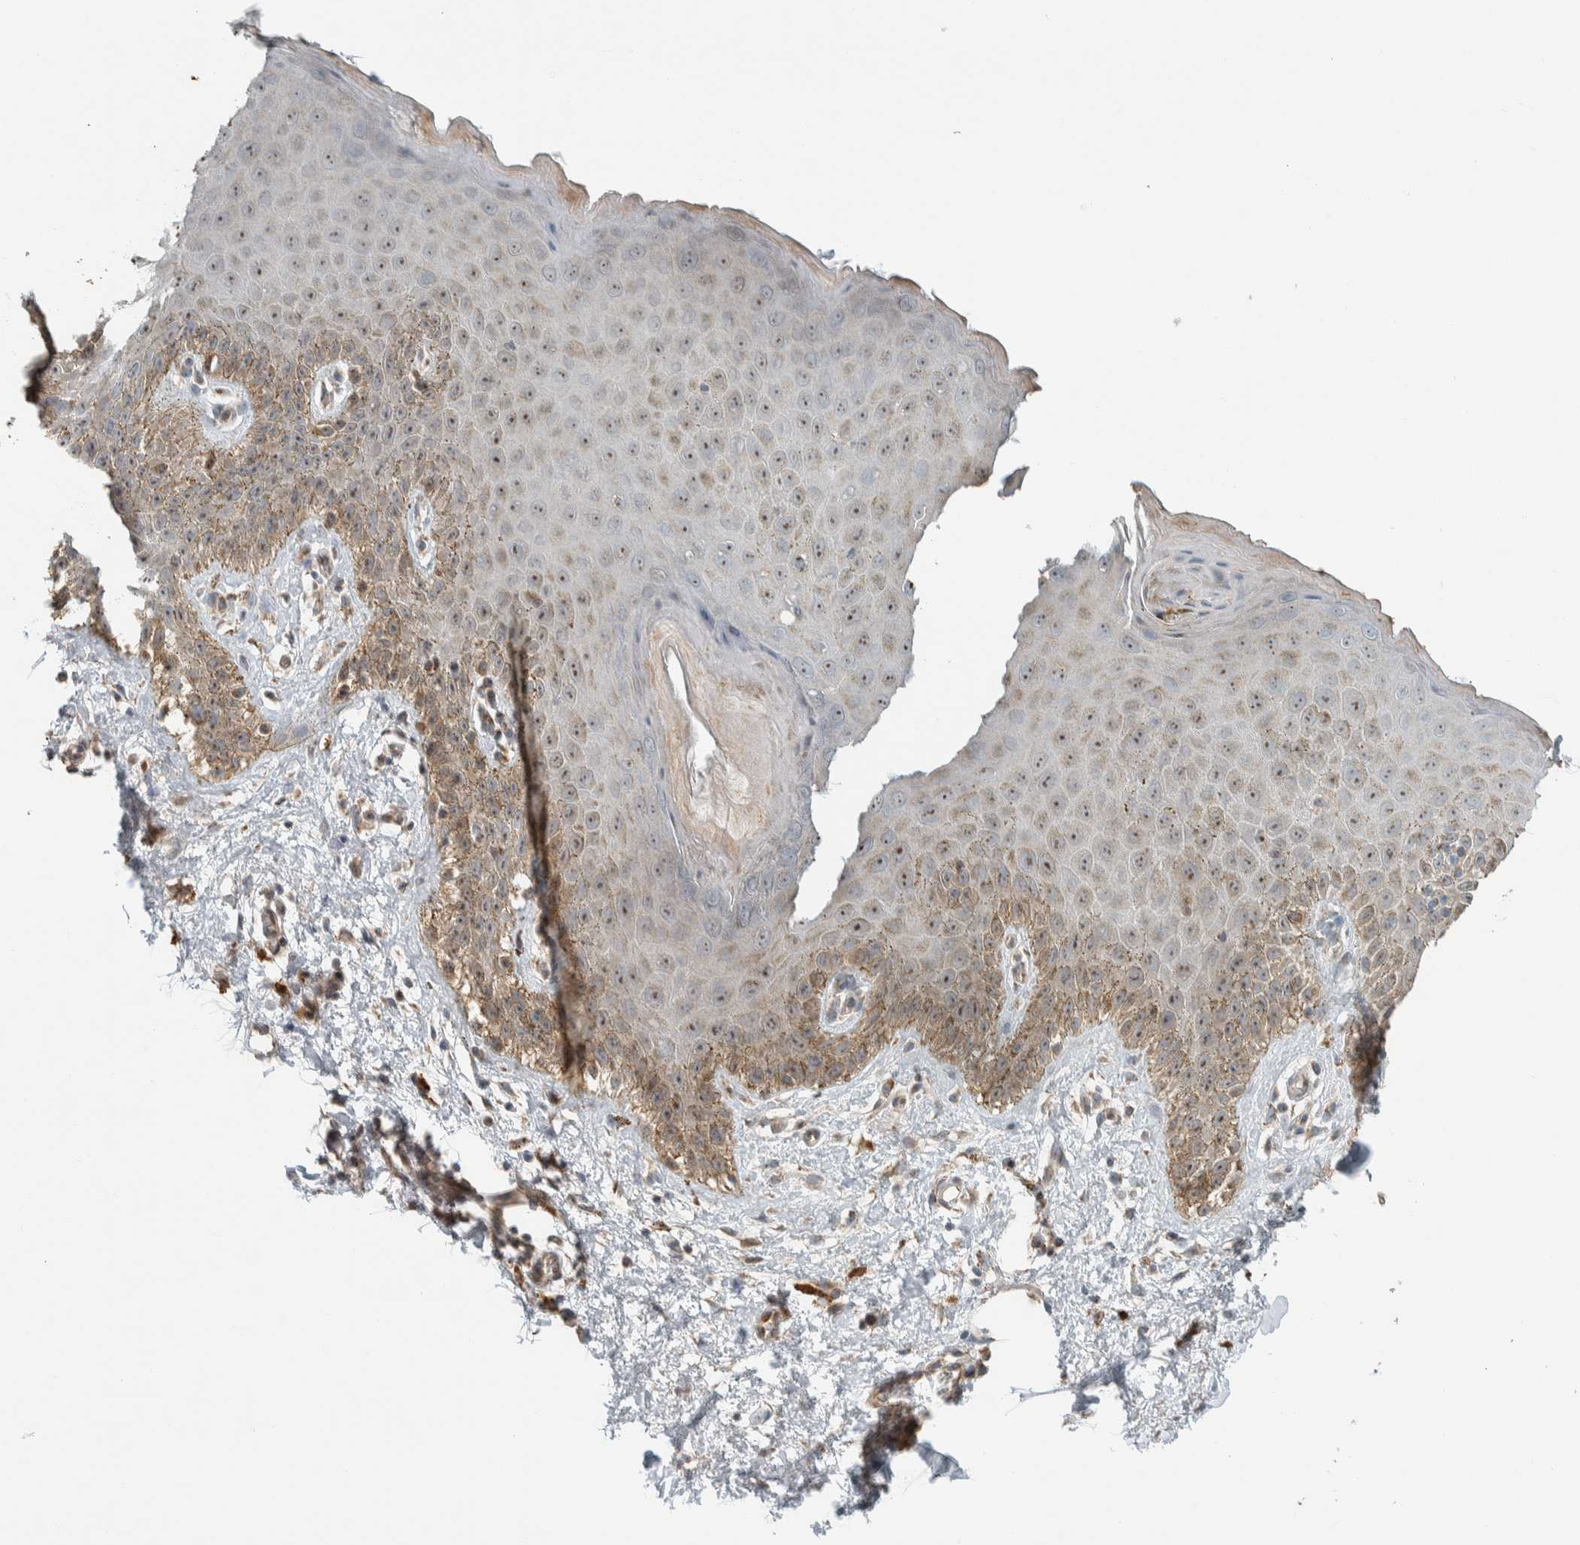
{"staining": {"intensity": "moderate", "quantity": "25%-75%", "location": "cytoplasmic/membranous,nuclear"}, "tissue": "skin", "cell_type": "Epidermal cells", "image_type": "normal", "snomed": [{"axis": "morphology", "description": "Normal tissue, NOS"}, {"axis": "topography", "description": "Anal"}], "caption": "High-magnification brightfield microscopy of benign skin stained with DAB (brown) and counterstained with hematoxylin (blue). epidermal cells exhibit moderate cytoplasmic/membranous,nuclear positivity is identified in approximately25%-75% of cells.", "gene": "SLFN12L", "patient": {"sex": "male", "age": 44}}